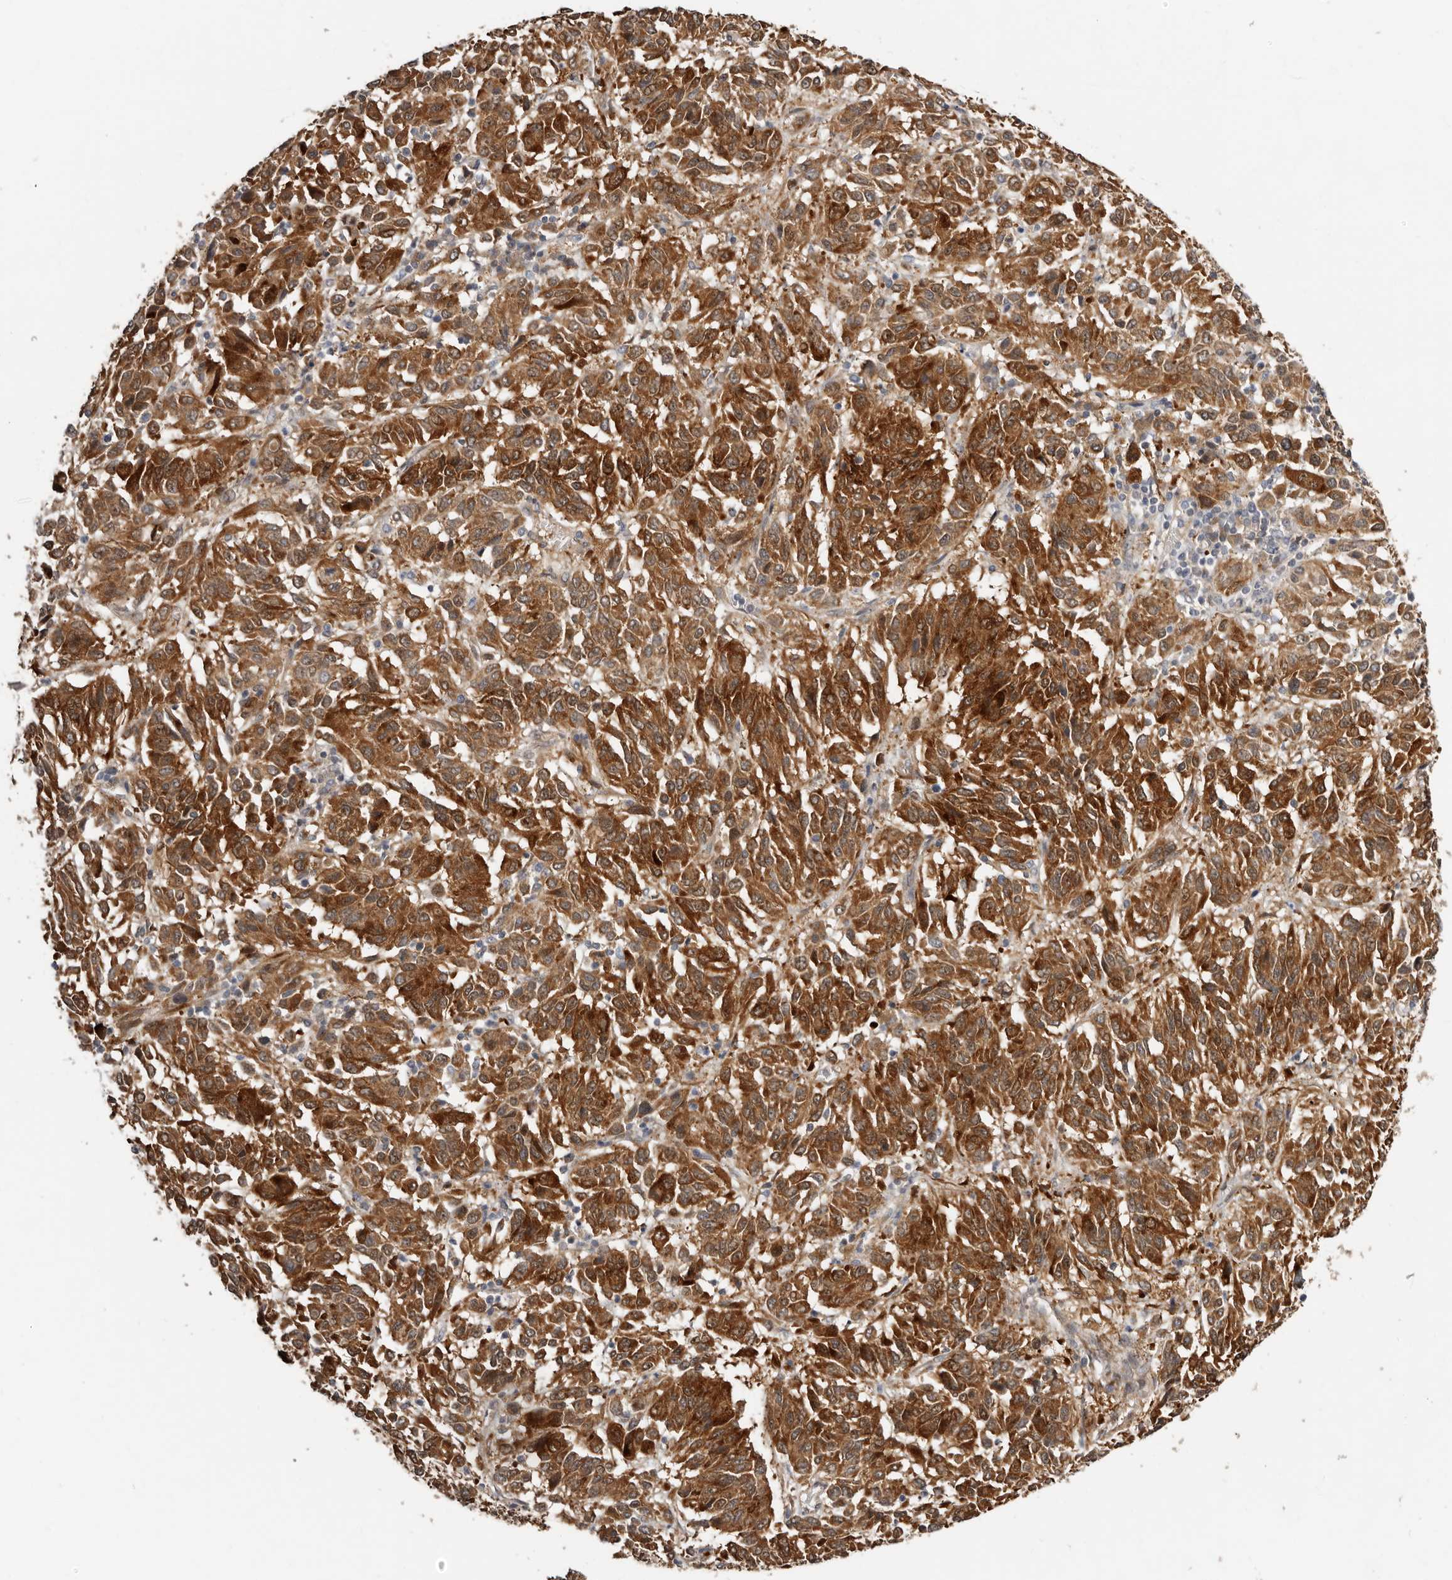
{"staining": {"intensity": "strong", "quantity": ">75%", "location": "cytoplasmic/membranous"}, "tissue": "melanoma", "cell_type": "Tumor cells", "image_type": "cancer", "snomed": [{"axis": "morphology", "description": "Malignant melanoma, Metastatic site"}, {"axis": "topography", "description": "Lung"}], "caption": "An image of human melanoma stained for a protein shows strong cytoplasmic/membranous brown staining in tumor cells. The protein of interest is shown in brown color, while the nuclei are stained blue.", "gene": "SBDS", "patient": {"sex": "male", "age": 64}}